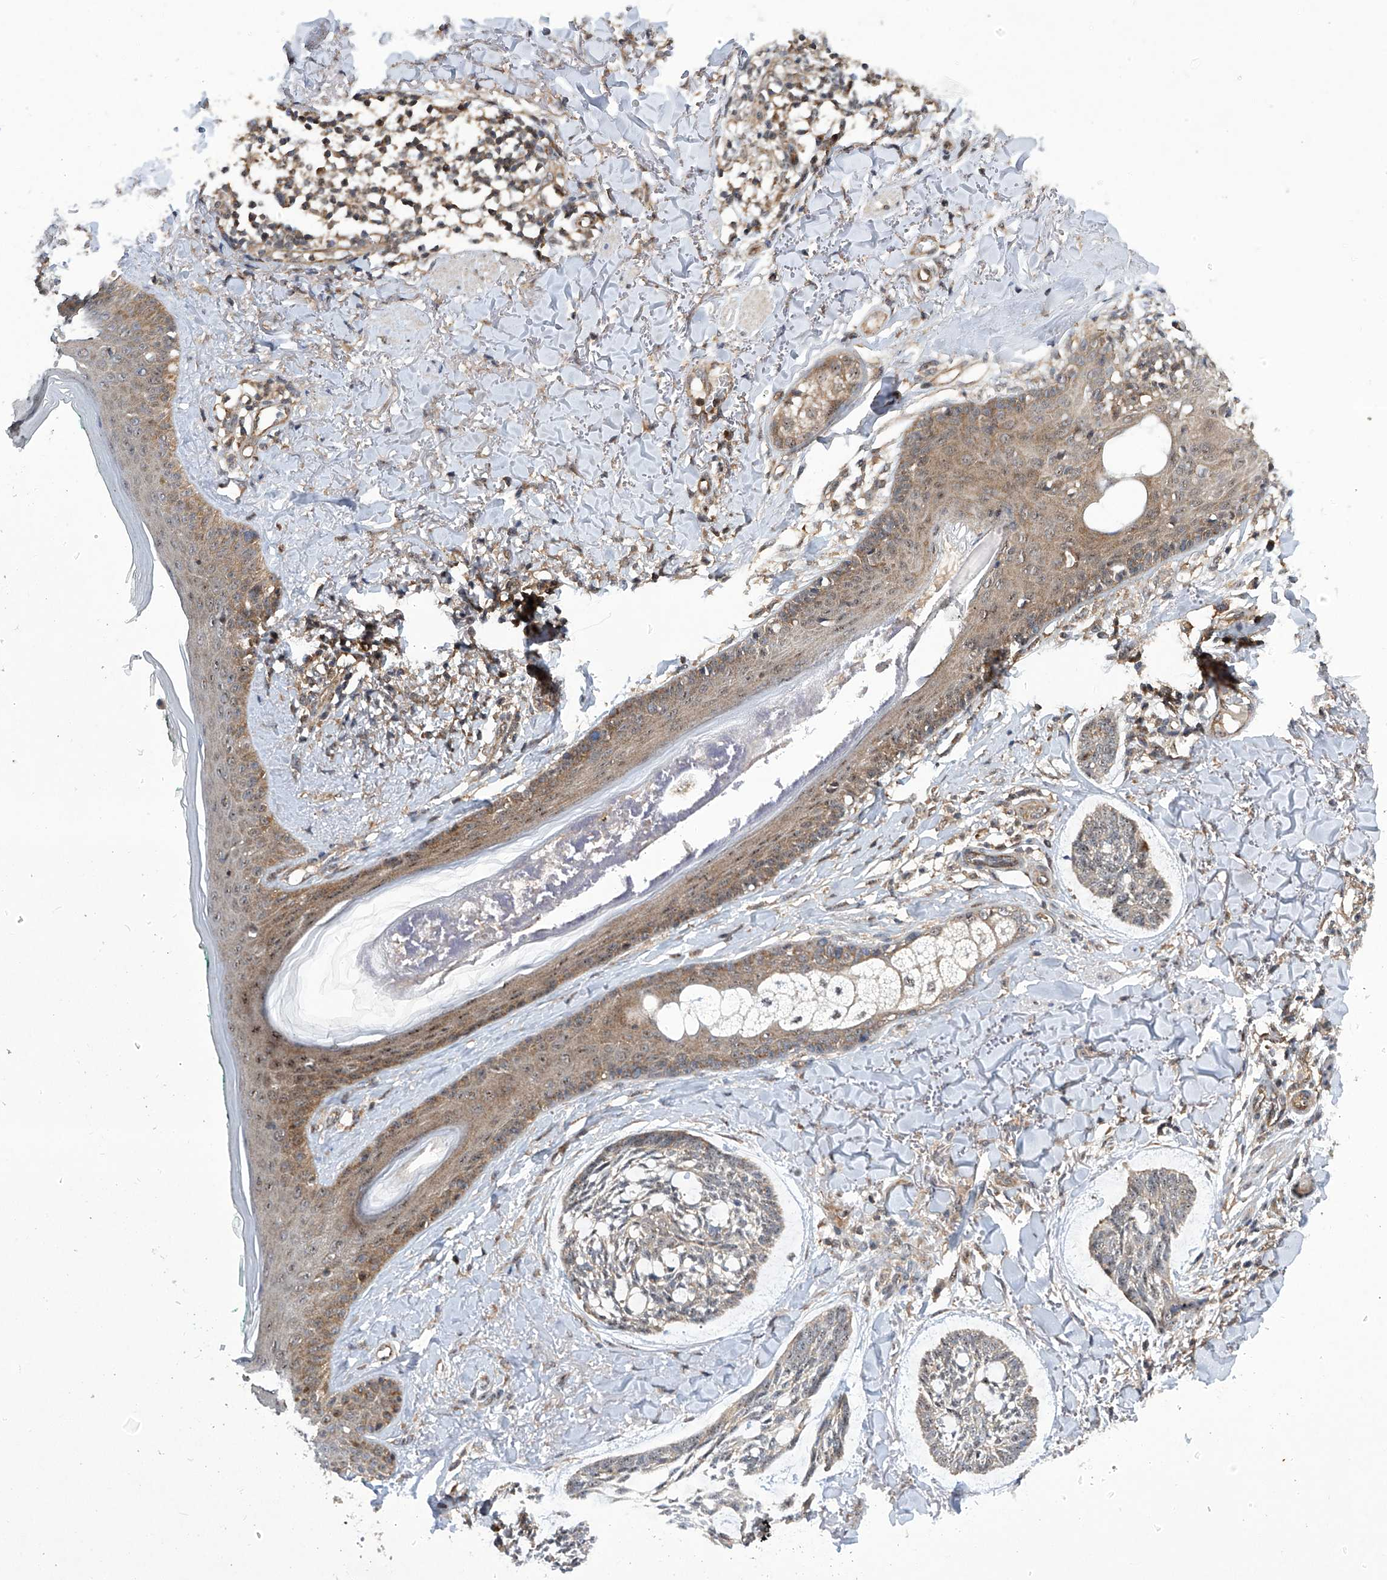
{"staining": {"intensity": "negative", "quantity": "none", "location": "none"}, "tissue": "skin cancer", "cell_type": "Tumor cells", "image_type": "cancer", "snomed": [{"axis": "morphology", "description": "Basal cell carcinoma"}, {"axis": "topography", "description": "Skin"}], "caption": "Skin basal cell carcinoma stained for a protein using immunohistochemistry demonstrates no expression tumor cells.", "gene": "CISH", "patient": {"sex": "male", "age": 43}}